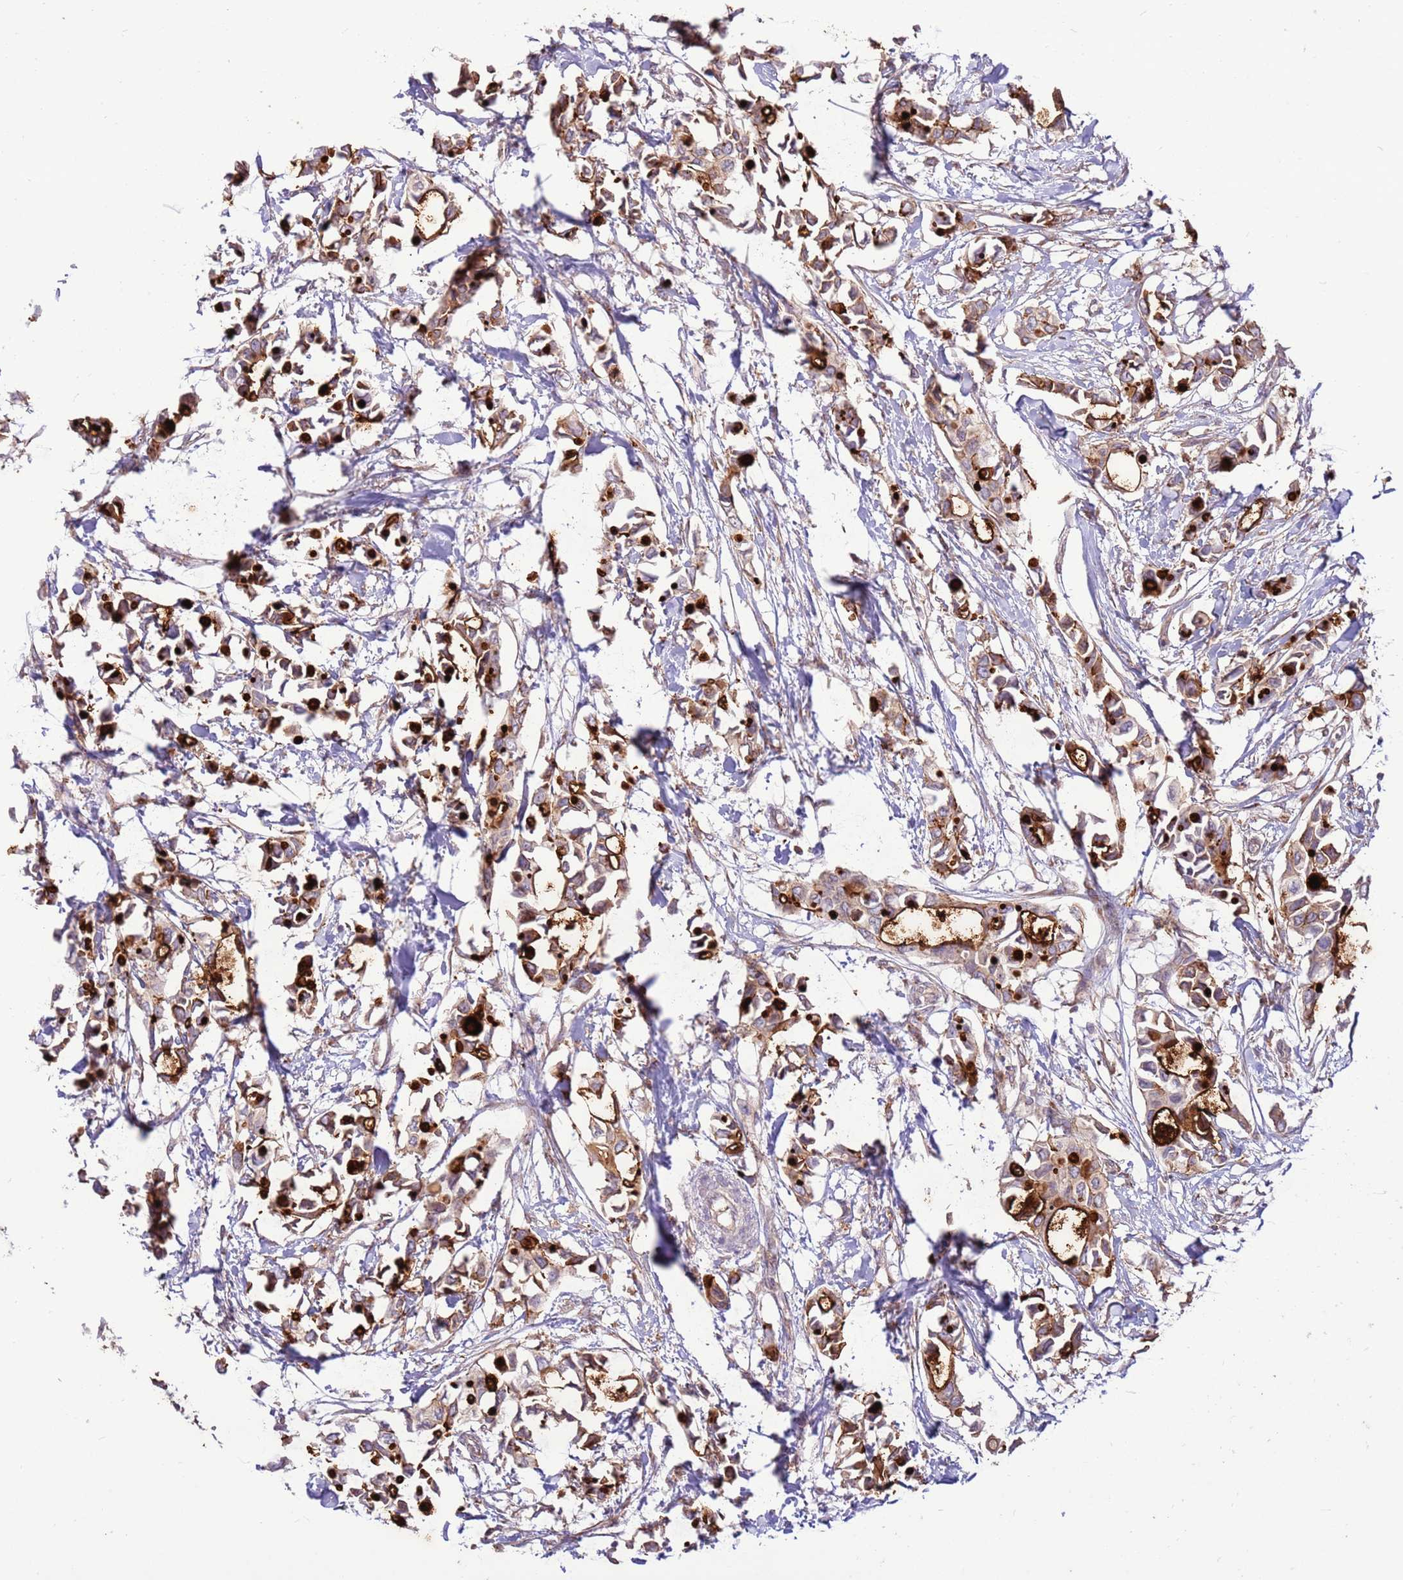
{"staining": {"intensity": "strong", "quantity": "25%-75%", "location": "cytoplasmic/membranous"}, "tissue": "breast cancer", "cell_type": "Tumor cells", "image_type": "cancer", "snomed": [{"axis": "morphology", "description": "Duct carcinoma"}, {"axis": "topography", "description": "Breast"}], "caption": "Immunohistochemistry (IHC) (DAB) staining of breast cancer (invasive ductal carcinoma) reveals strong cytoplasmic/membranous protein staining in about 25%-75% of tumor cells.", "gene": "DDX19B", "patient": {"sex": "female", "age": 41}}